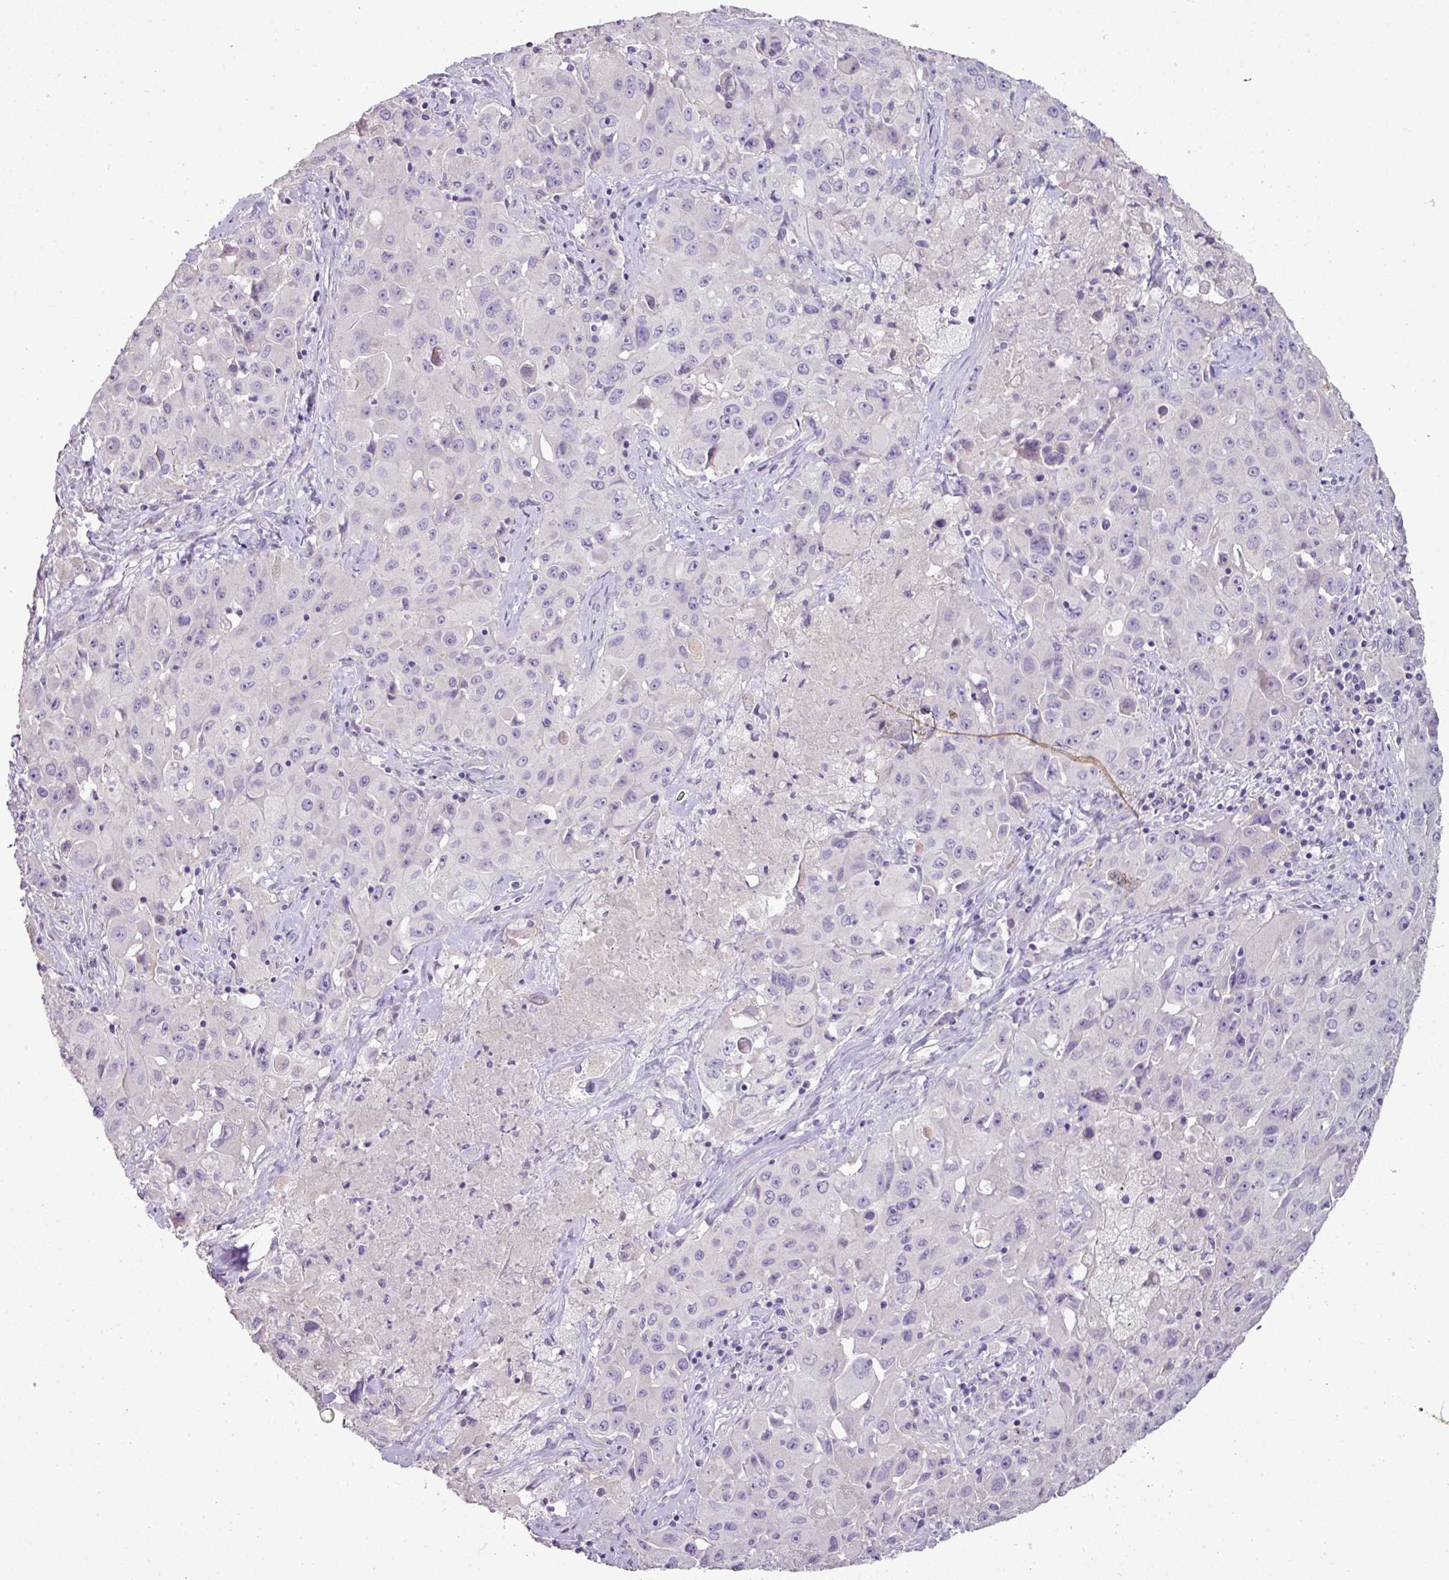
{"staining": {"intensity": "negative", "quantity": "none", "location": "none"}, "tissue": "lung cancer", "cell_type": "Tumor cells", "image_type": "cancer", "snomed": [{"axis": "morphology", "description": "Squamous cell carcinoma, NOS"}, {"axis": "topography", "description": "Lung"}], "caption": "Immunohistochemistry (IHC) of human lung squamous cell carcinoma exhibits no expression in tumor cells. (DAB immunohistochemistry (IHC) with hematoxylin counter stain).", "gene": "BRINP2", "patient": {"sex": "male", "age": 63}}